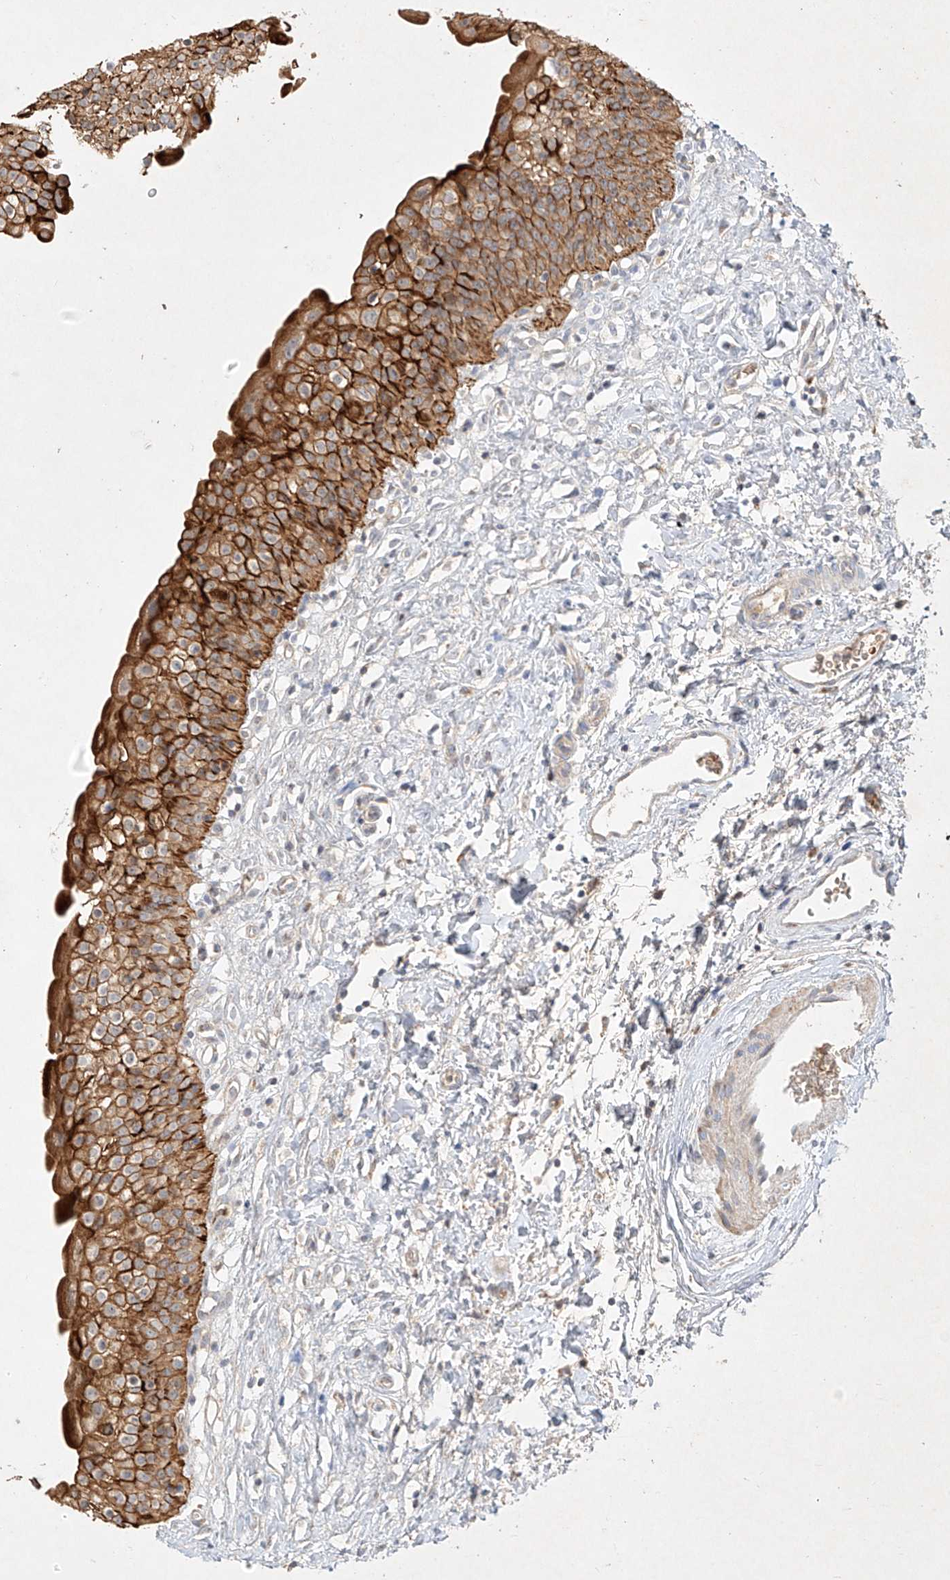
{"staining": {"intensity": "strong", "quantity": ">75%", "location": "cytoplasmic/membranous"}, "tissue": "urinary bladder", "cell_type": "Urothelial cells", "image_type": "normal", "snomed": [{"axis": "morphology", "description": "Normal tissue, NOS"}, {"axis": "topography", "description": "Urinary bladder"}], "caption": "High-power microscopy captured an immunohistochemistry photomicrograph of unremarkable urinary bladder, revealing strong cytoplasmic/membranous positivity in approximately >75% of urothelial cells.", "gene": "KPNA7", "patient": {"sex": "male", "age": 51}}